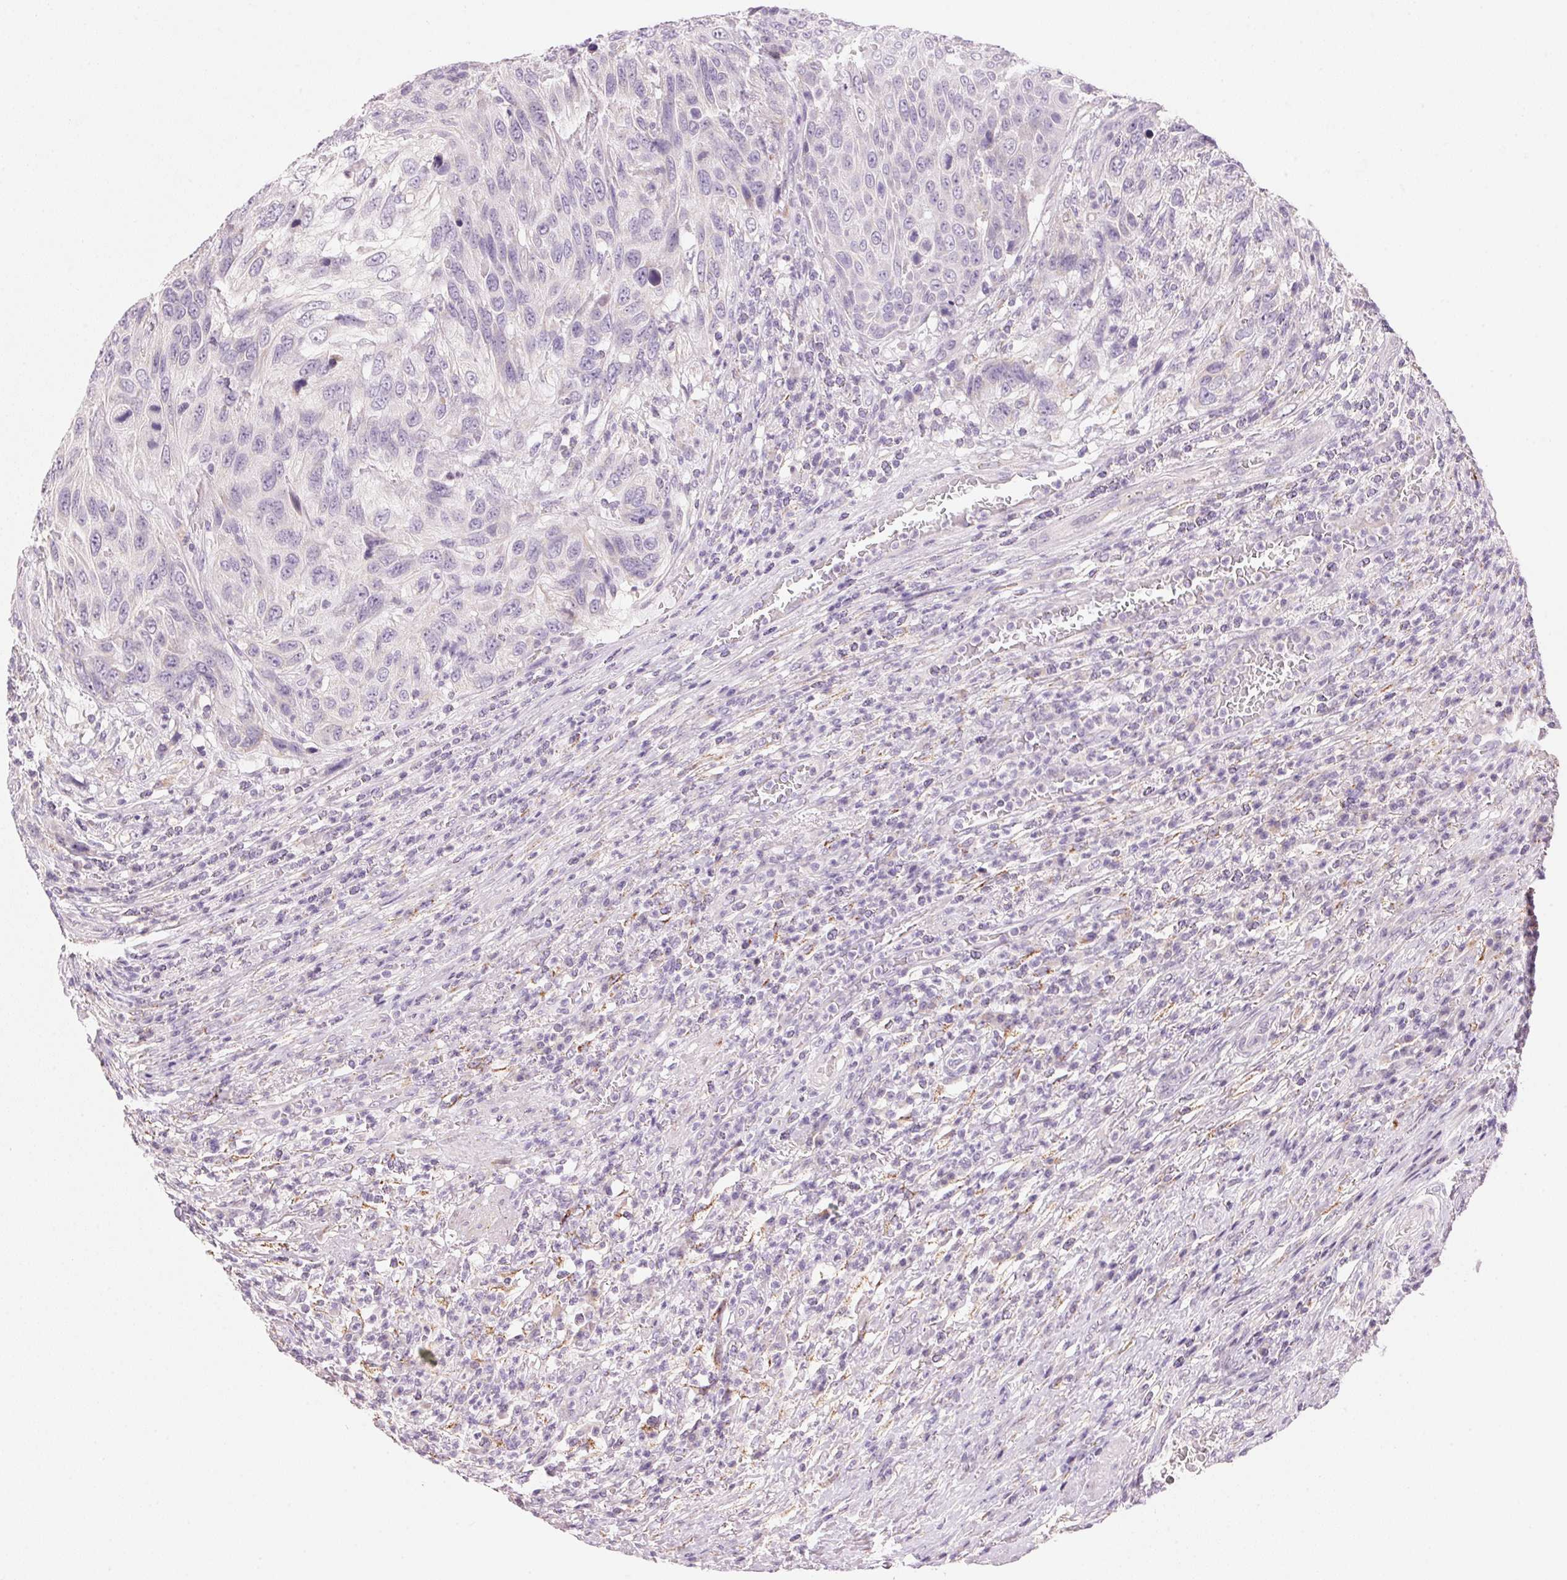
{"staining": {"intensity": "moderate", "quantity": "<25%", "location": "cytoplasmic/membranous"}, "tissue": "urothelial cancer", "cell_type": "Tumor cells", "image_type": "cancer", "snomed": [{"axis": "morphology", "description": "Urothelial carcinoma, High grade"}, {"axis": "topography", "description": "Urinary bladder"}], "caption": "A low amount of moderate cytoplasmic/membranous positivity is appreciated in about <25% of tumor cells in high-grade urothelial carcinoma tissue. Nuclei are stained in blue.", "gene": "CYP11B1", "patient": {"sex": "female", "age": 70}}